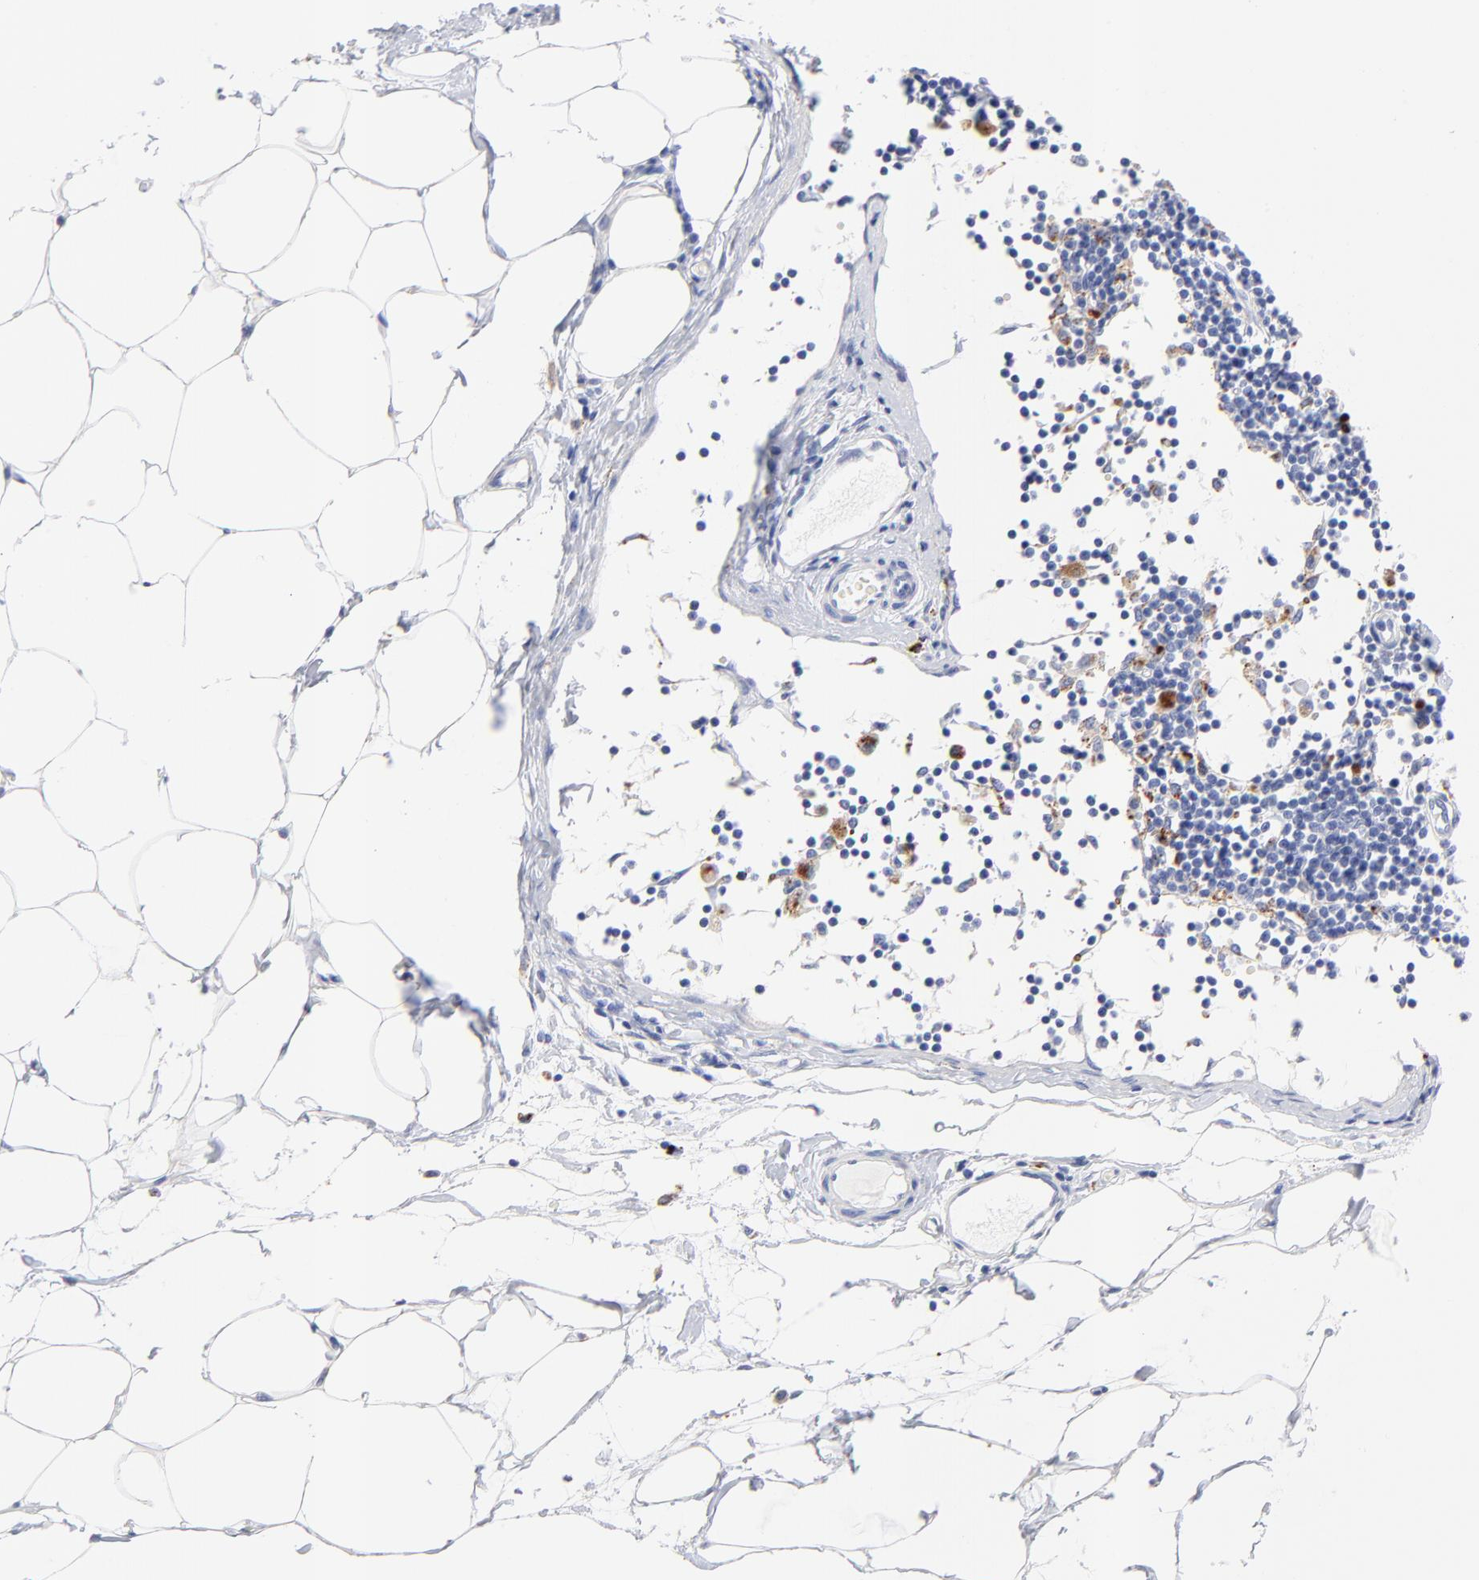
{"staining": {"intensity": "negative", "quantity": "none", "location": "none"}, "tissue": "adipose tissue", "cell_type": "Adipocytes", "image_type": "normal", "snomed": [{"axis": "morphology", "description": "Normal tissue, NOS"}, {"axis": "morphology", "description": "Adenocarcinoma, NOS"}, {"axis": "topography", "description": "Colon"}, {"axis": "topography", "description": "Peripheral nerve tissue"}], "caption": "The photomicrograph demonstrates no significant staining in adipocytes of adipose tissue.", "gene": "CPVL", "patient": {"sex": "male", "age": 14}}